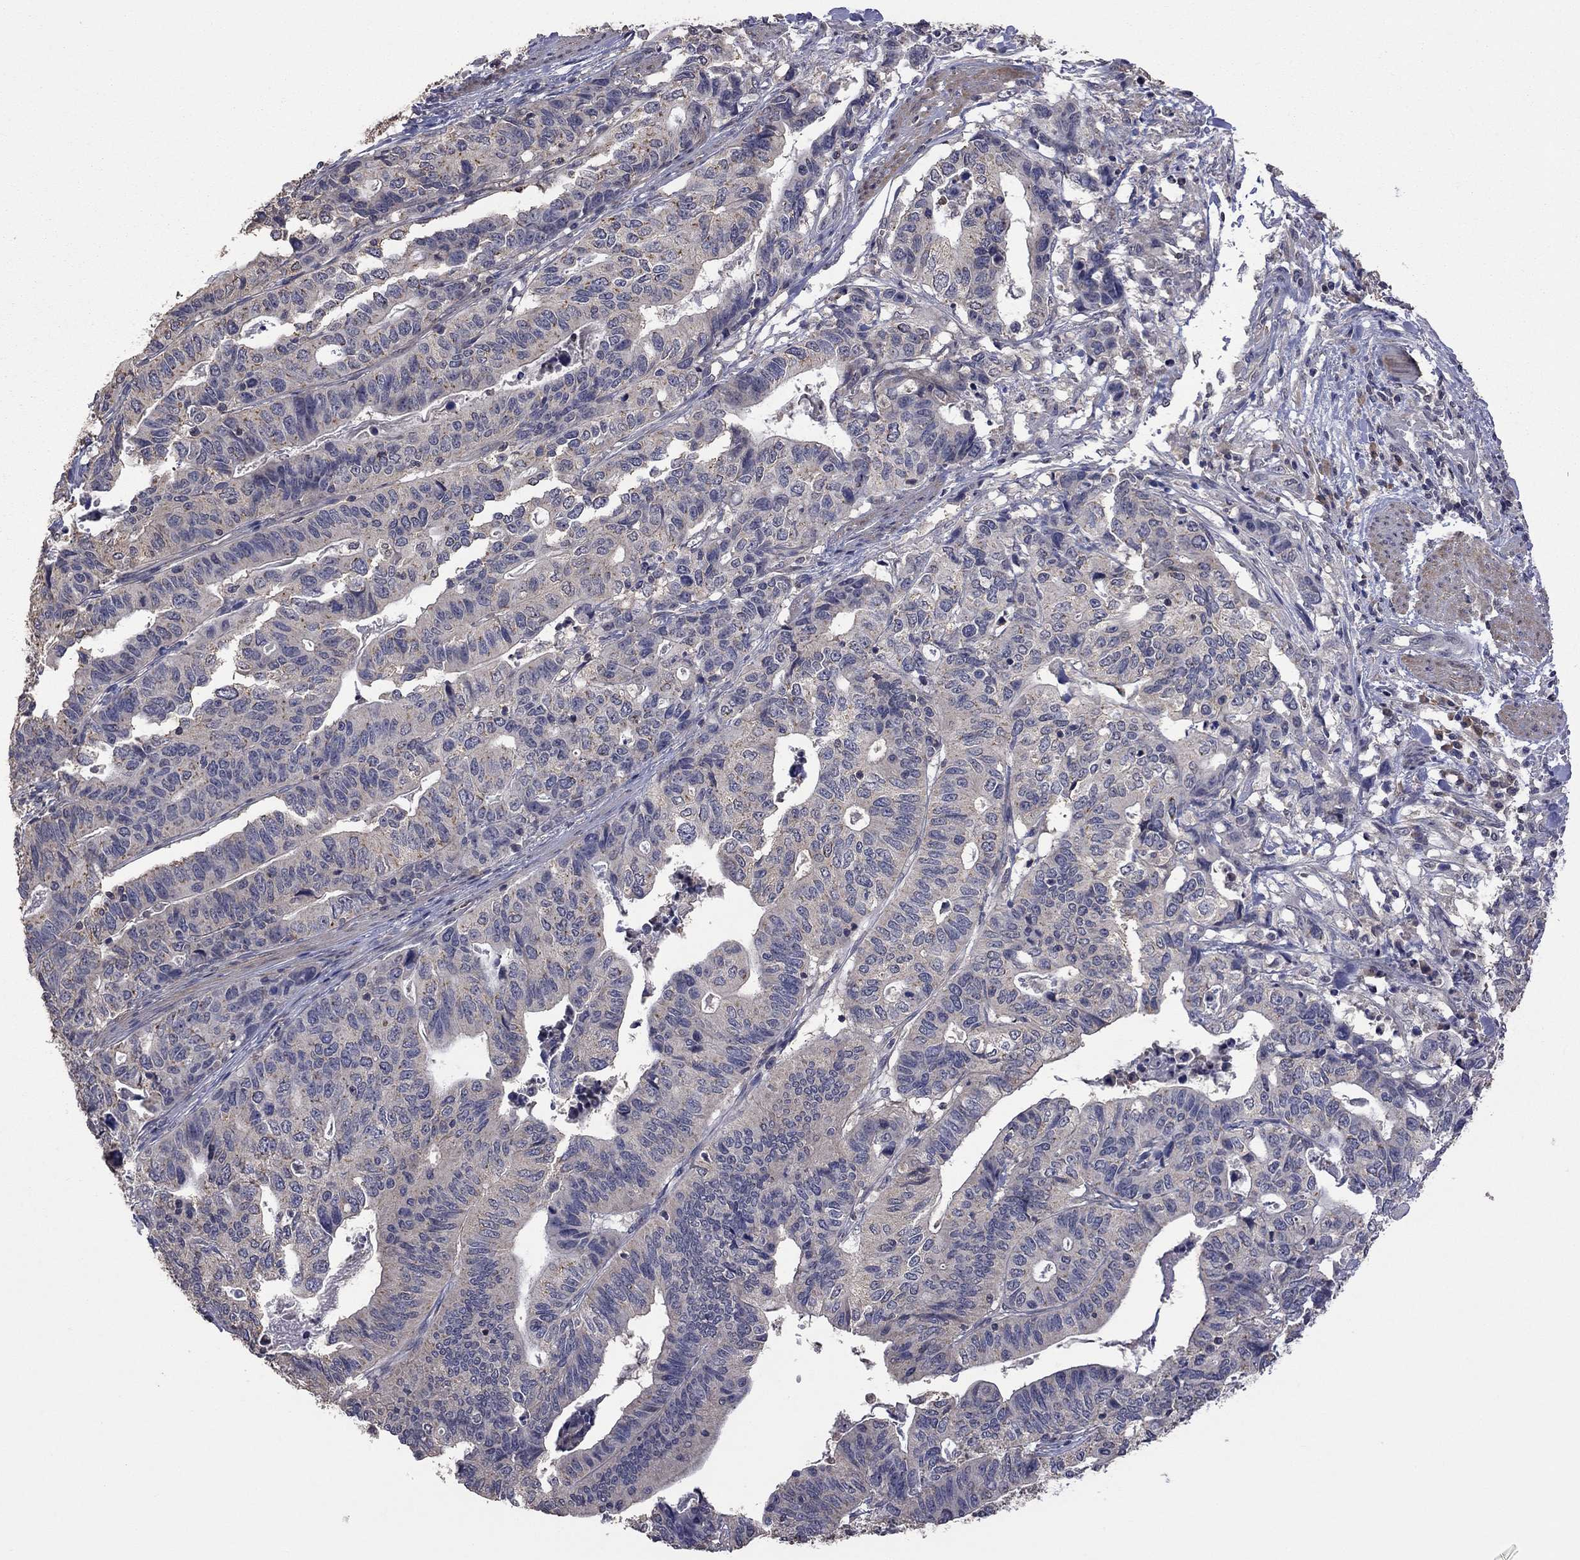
{"staining": {"intensity": "negative", "quantity": "none", "location": "none"}, "tissue": "stomach cancer", "cell_type": "Tumor cells", "image_type": "cancer", "snomed": [{"axis": "morphology", "description": "Adenocarcinoma, NOS"}, {"axis": "topography", "description": "Stomach, upper"}], "caption": "Tumor cells show no significant staining in stomach cancer (adenocarcinoma). (Brightfield microscopy of DAB IHC at high magnification).", "gene": "TSNARE1", "patient": {"sex": "female", "age": 67}}